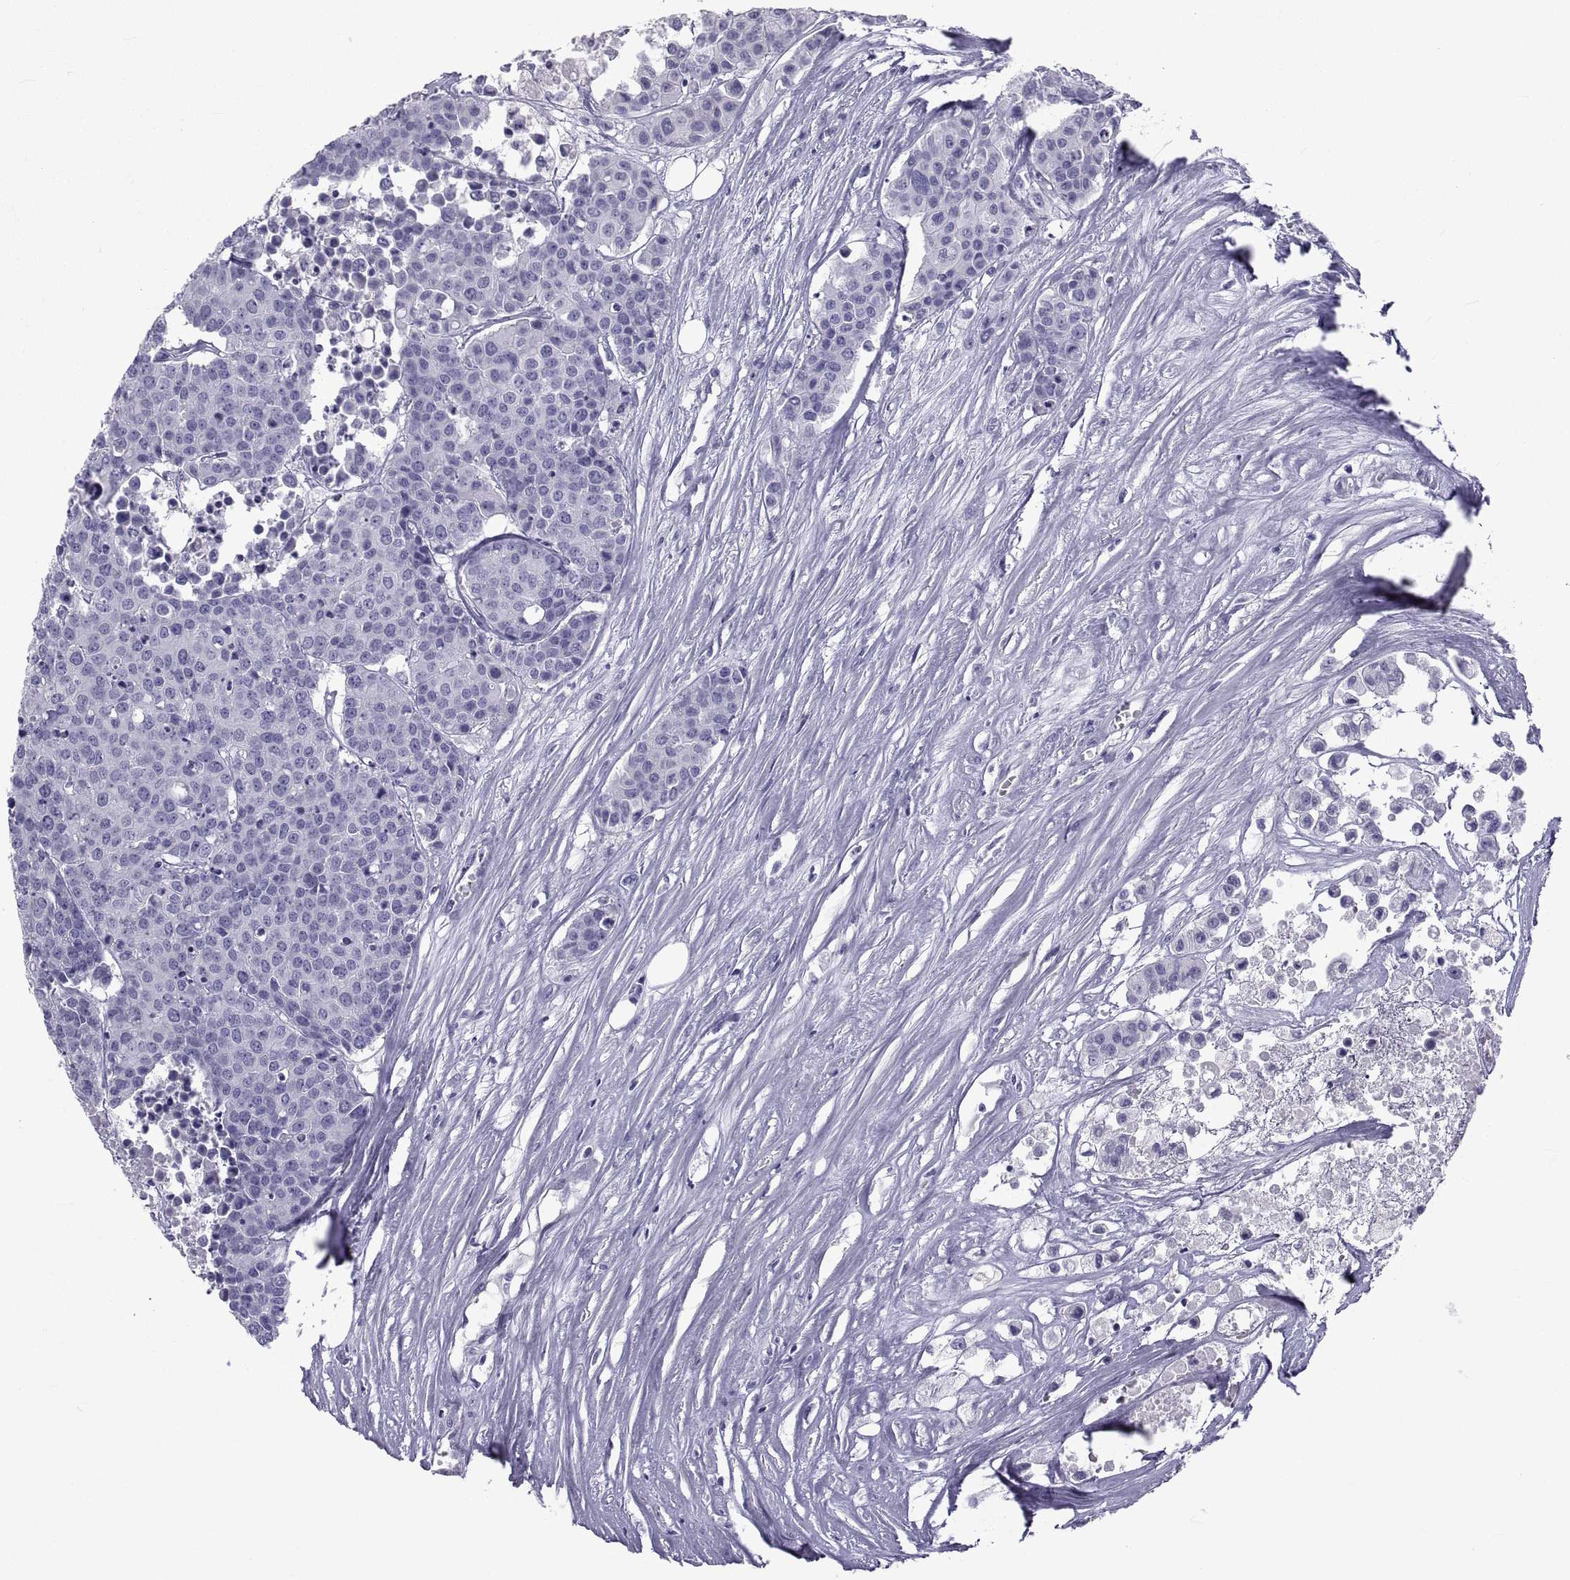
{"staining": {"intensity": "negative", "quantity": "none", "location": "none"}, "tissue": "carcinoid", "cell_type": "Tumor cells", "image_type": "cancer", "snomed": [{"axis": "morphology", "description": "Carcinoid, malignant, NOS"}, {"axis": "topography", "description": "Colon"}], "caption": "Carcinoid stained for a protein using immunohistochemistry (IHC) exhibits no positivity tumor cells.", "gene": "NPTX2", "patient": {"sex": "male", "age": 81}}